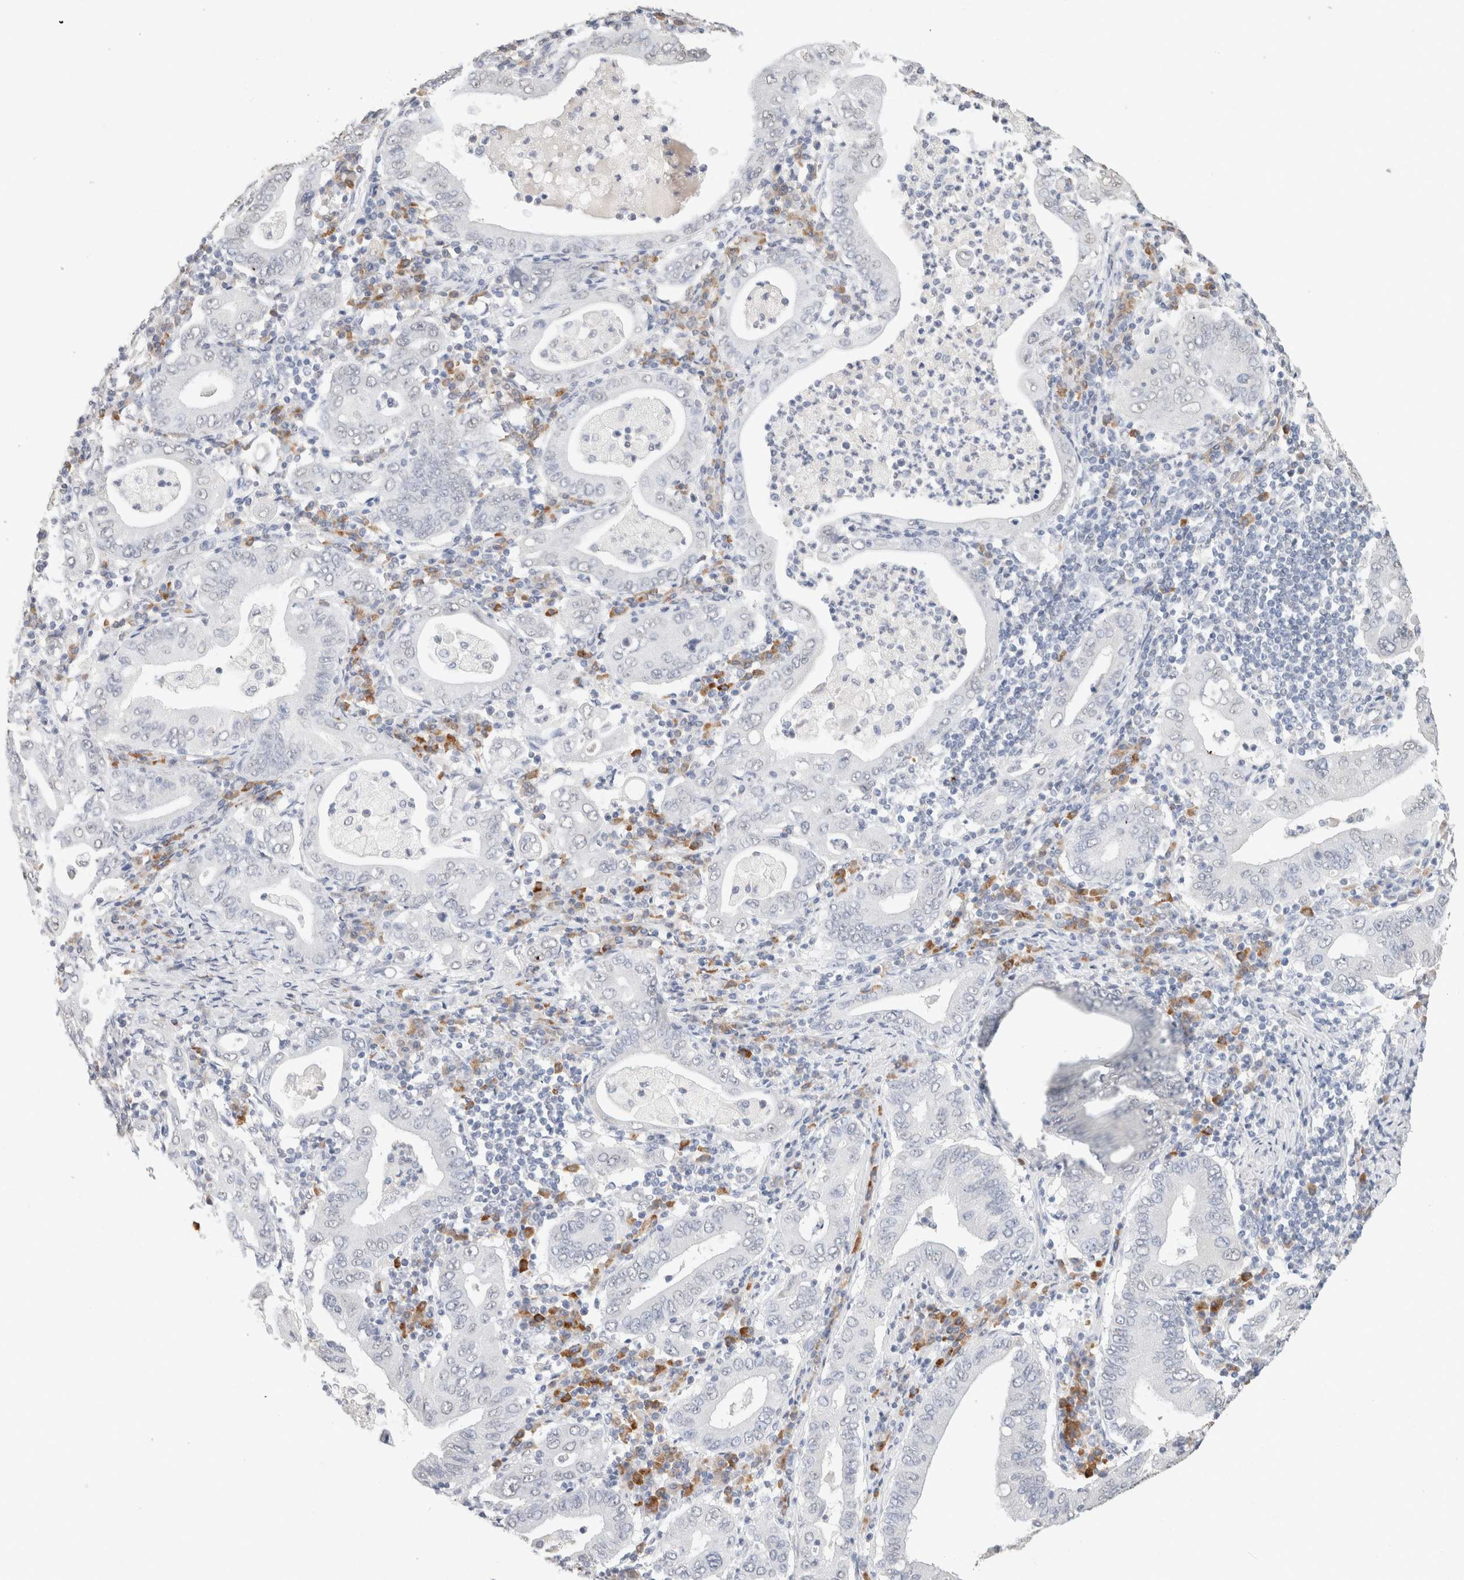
{"staining": {"intensity": "negative", "quantity": "none", "location": "none"}, "tissue": "stomach cancer", "cell_type": "Tumor cells", "image_type": "cancer", "snomed": [{"axis": "morphology", "description": "Normal tissue, NOS"}, {"axis": "morphology", "description": "Adenocarcinoma, NOS"}, {"axis": "topography", "description": "Esophagus"}, {"axis": "topography", "description": "Stomach, upper"}, {"axis": "topography", "description": "Peripheral nerve tissue"}], "caption": "Tumor cells are negative for protein expression in human stomach cancer (adenocarcinoma).", "gene": "CD80", "patient": {"sex": "male", "age": 62}}